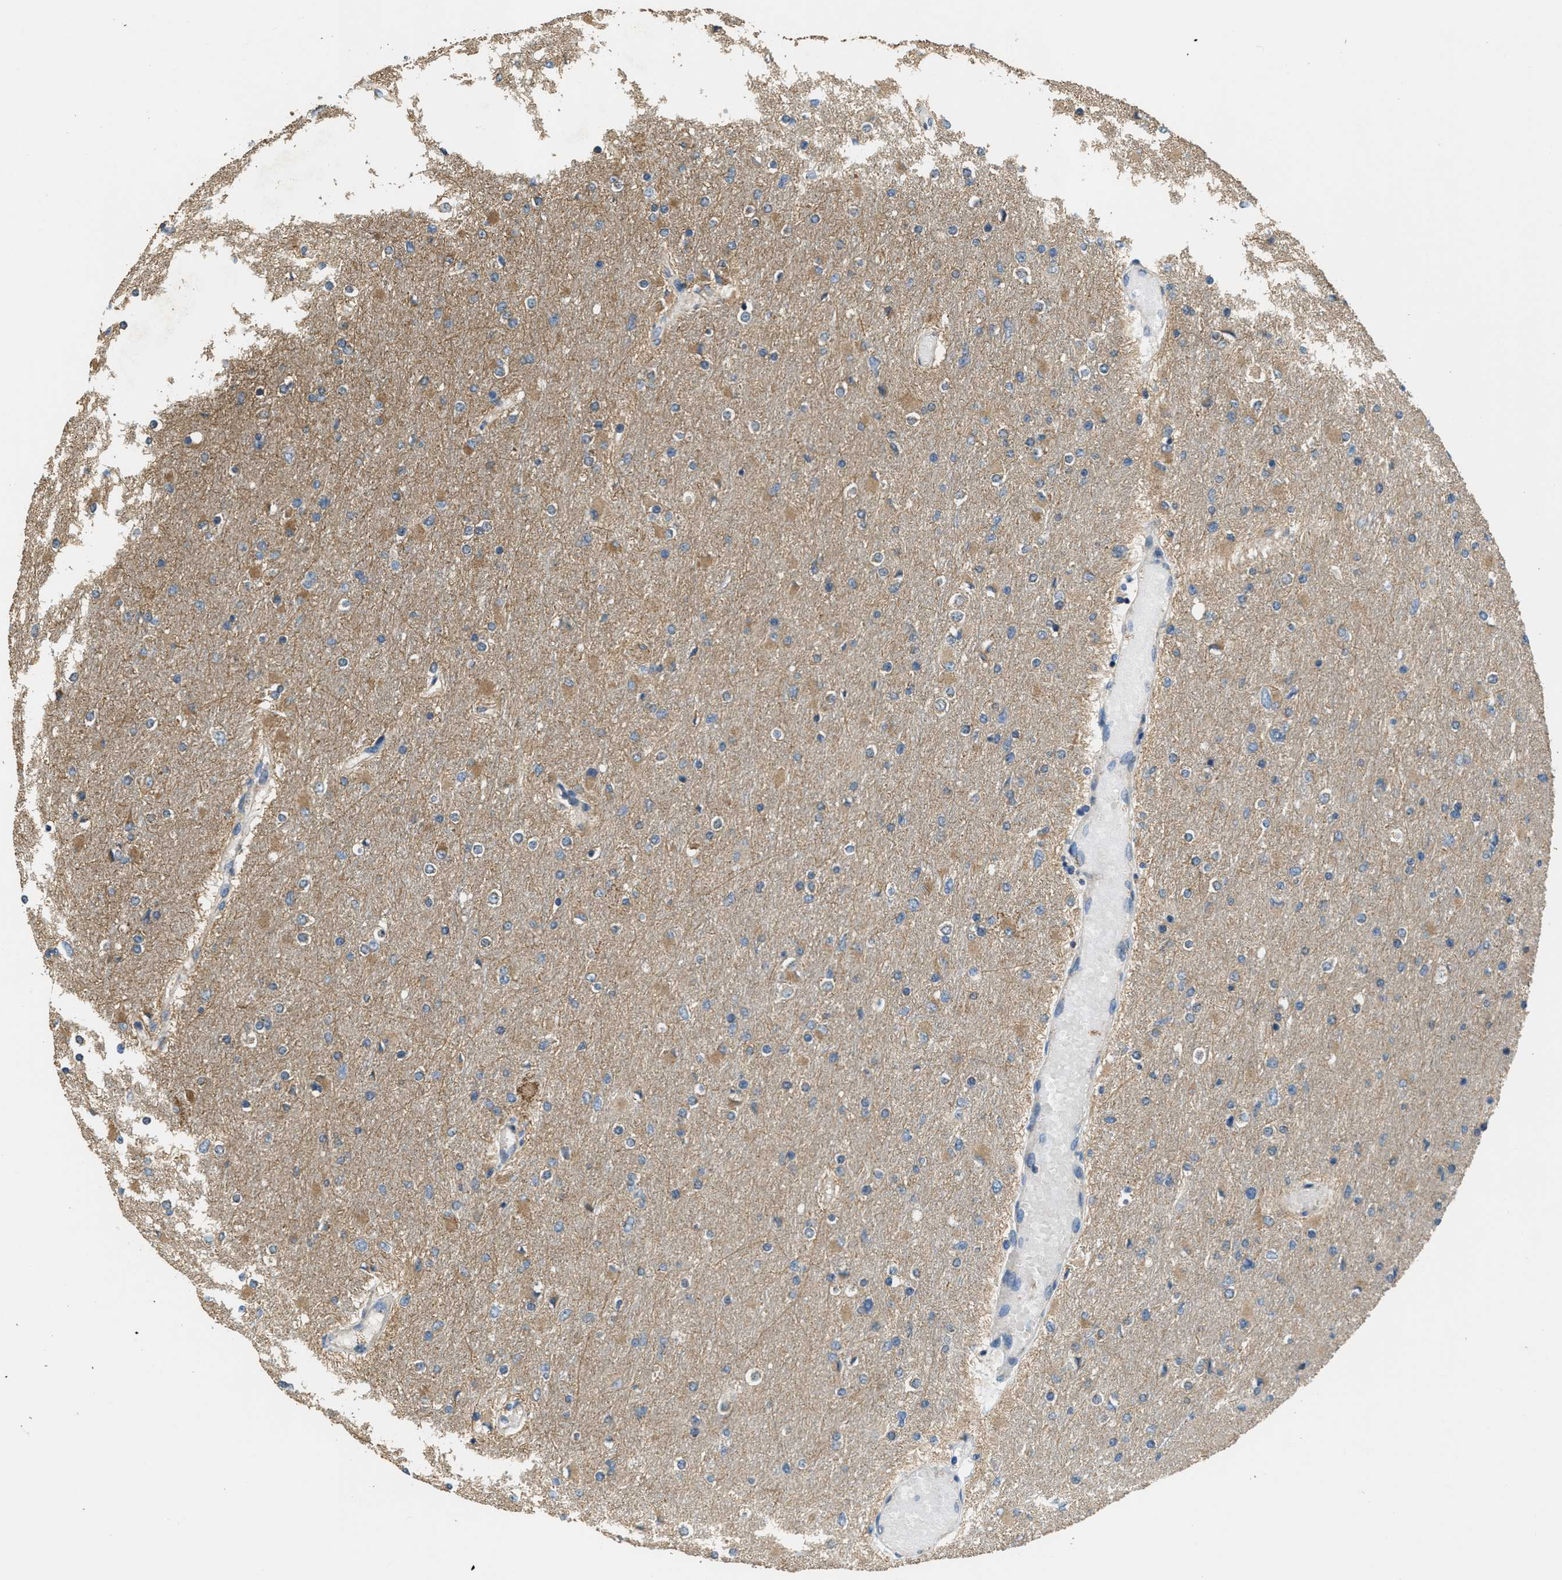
{"staining": {"intensity": "moderate", "quantity": "25%-75%", "location": "cytoplasmic/membranous"}, "tissue": "glioma", "cell_type": "Tumor cells", "image_type": "cancer", "snomed": [{"axis": "morphology", "description": "Glioma, malignant, High grade"}, {"axis": "topography", "description": "Cerebral cortex"}], "caption": "Immunohistochemical staining of glioma reveals medium levels of moderate cytoplasmic/membranous protein expression in approximately 25%-75% of tumor cells. (IHC, brightfield microscopy, high magnification).", "gene": "THBS2", "patient": {"sex": "female", "age": 36}}